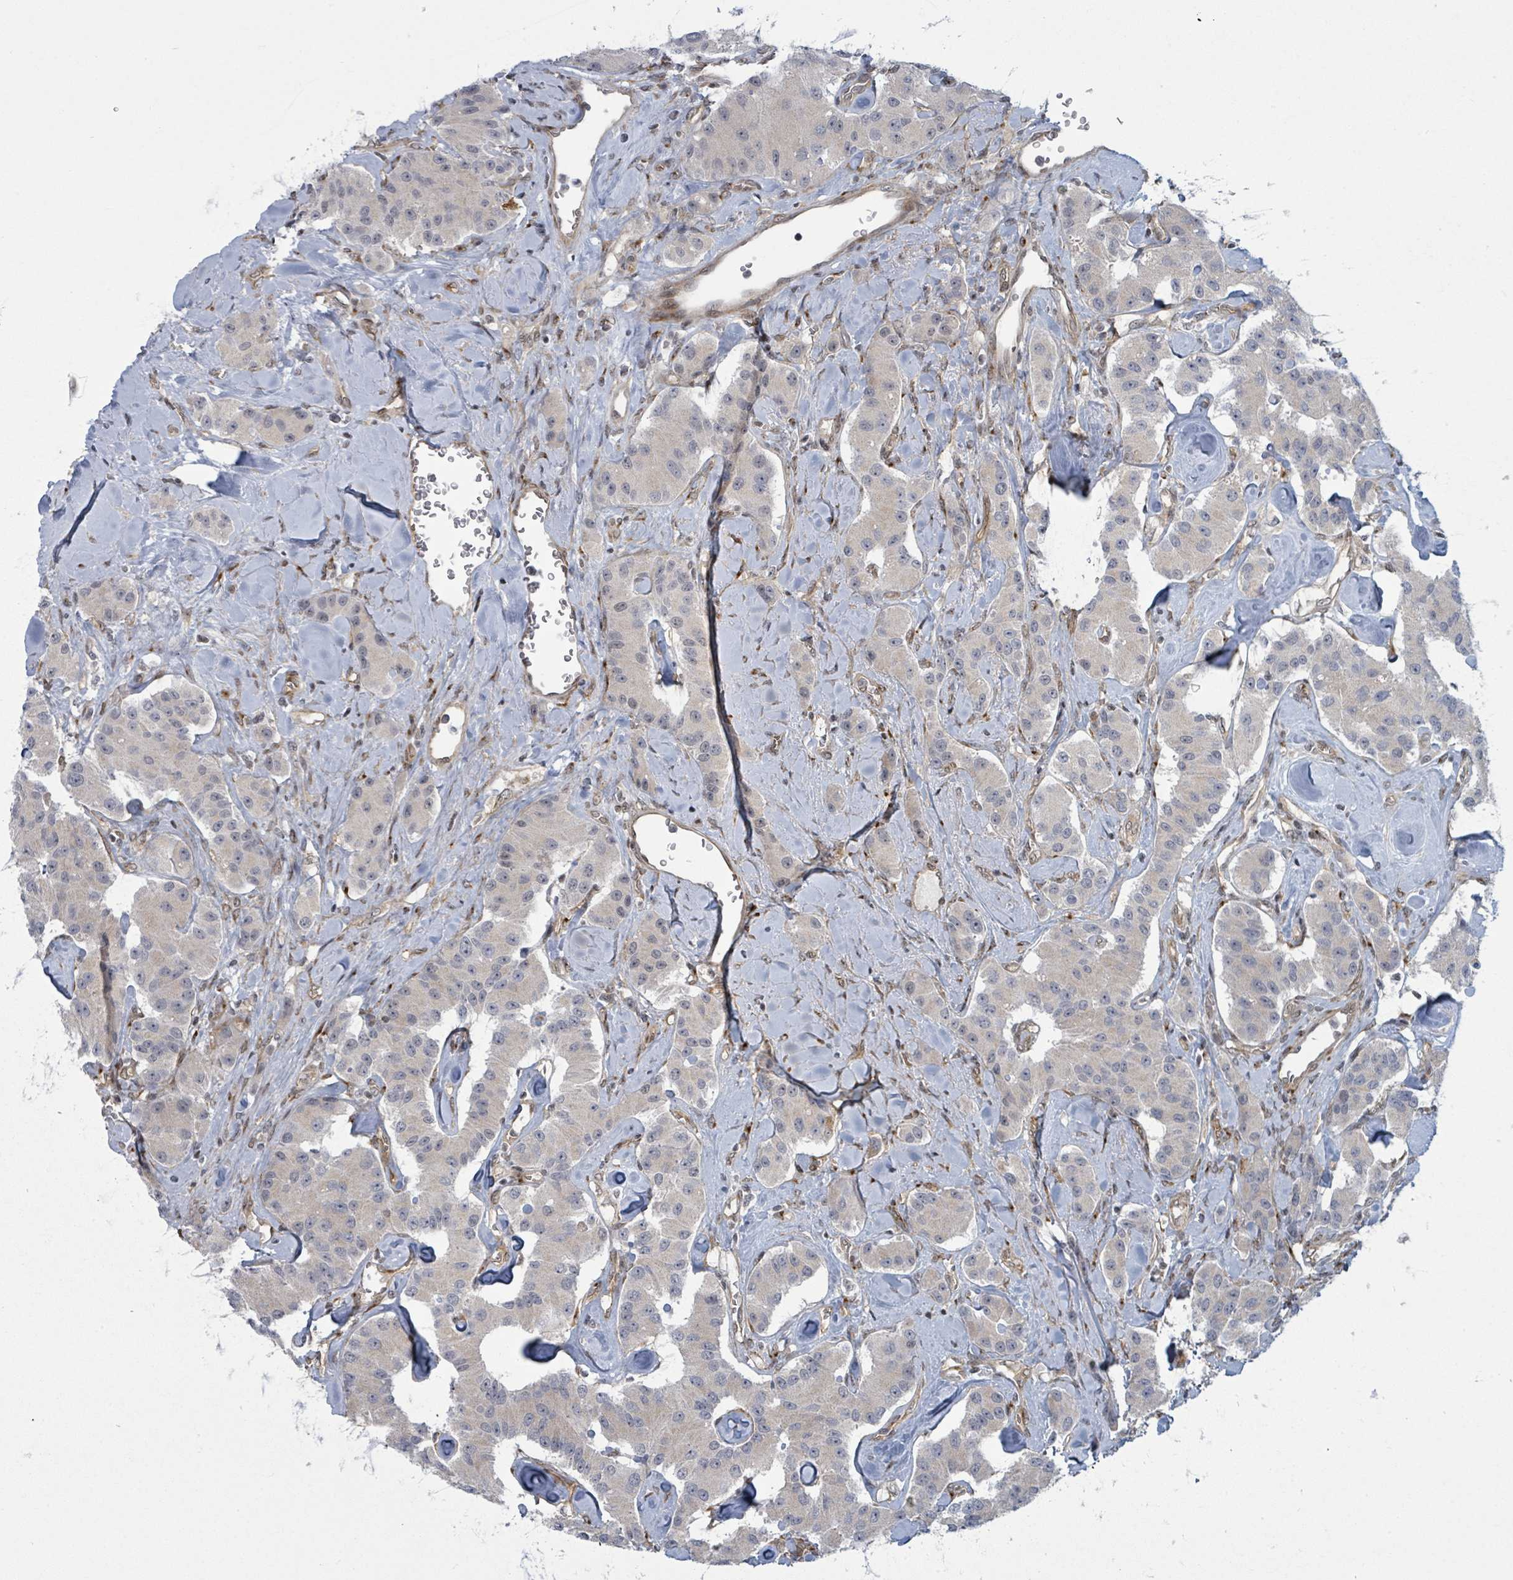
{"staining": {"intensity": "negative", "quantity": "none", "location": "none"}, "tissue": "carcinoid", "cell_type": "Tumor cells", "image_type": "cancer", "snomed": [{"axis": "morphology", "description": "Carcinoid, malignant, NOS"}, {"axis": "topography", "description": "Pancreas"}], "caption": "Tumor cells show no significant expression in carcinoid (malignant).", "gene": "PSMG2", "patient": {"sex": "male", "age": 41}}